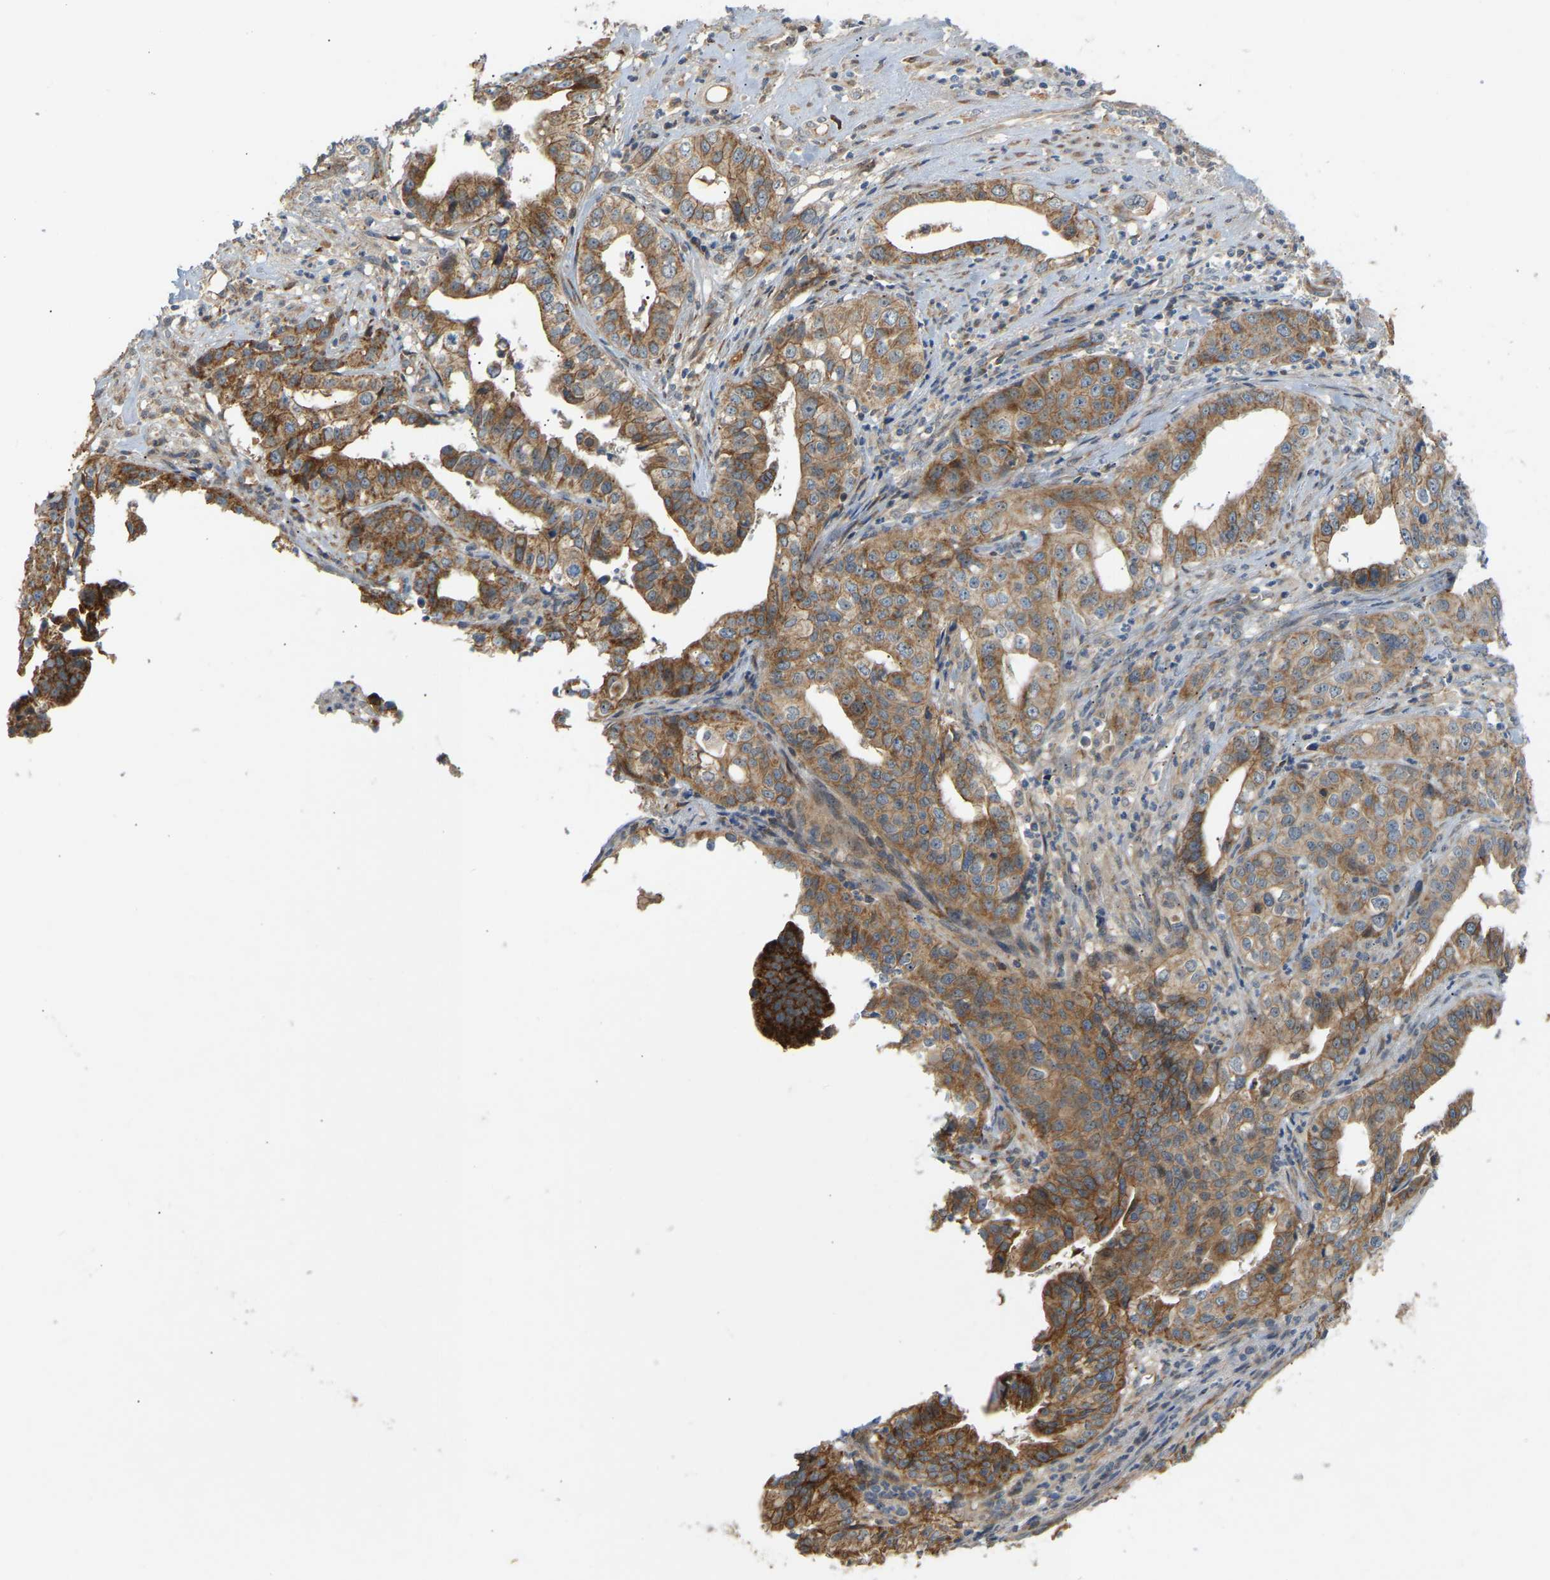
{"staining": {"intensity": "moderate", "quantity": ">75%", "location": "cytoplasmic/membranous"}, "tissue": "liver cancer", "cell_type": "Tumor cells", "image_type": "cancer", "snomed": [{"axis": "morphology", "description": "Cholangiocarcinoma"}, {"axis": "topography", "description": "Liver"}], "caption": "Moderate cytoplasmic/membranous expression is appreciated in approximately >75% of tumor cells in liver cancer (cholangiocarcinoma).", "gene": "PTCD1", "patient": {"sex": "female", "age": 61}}